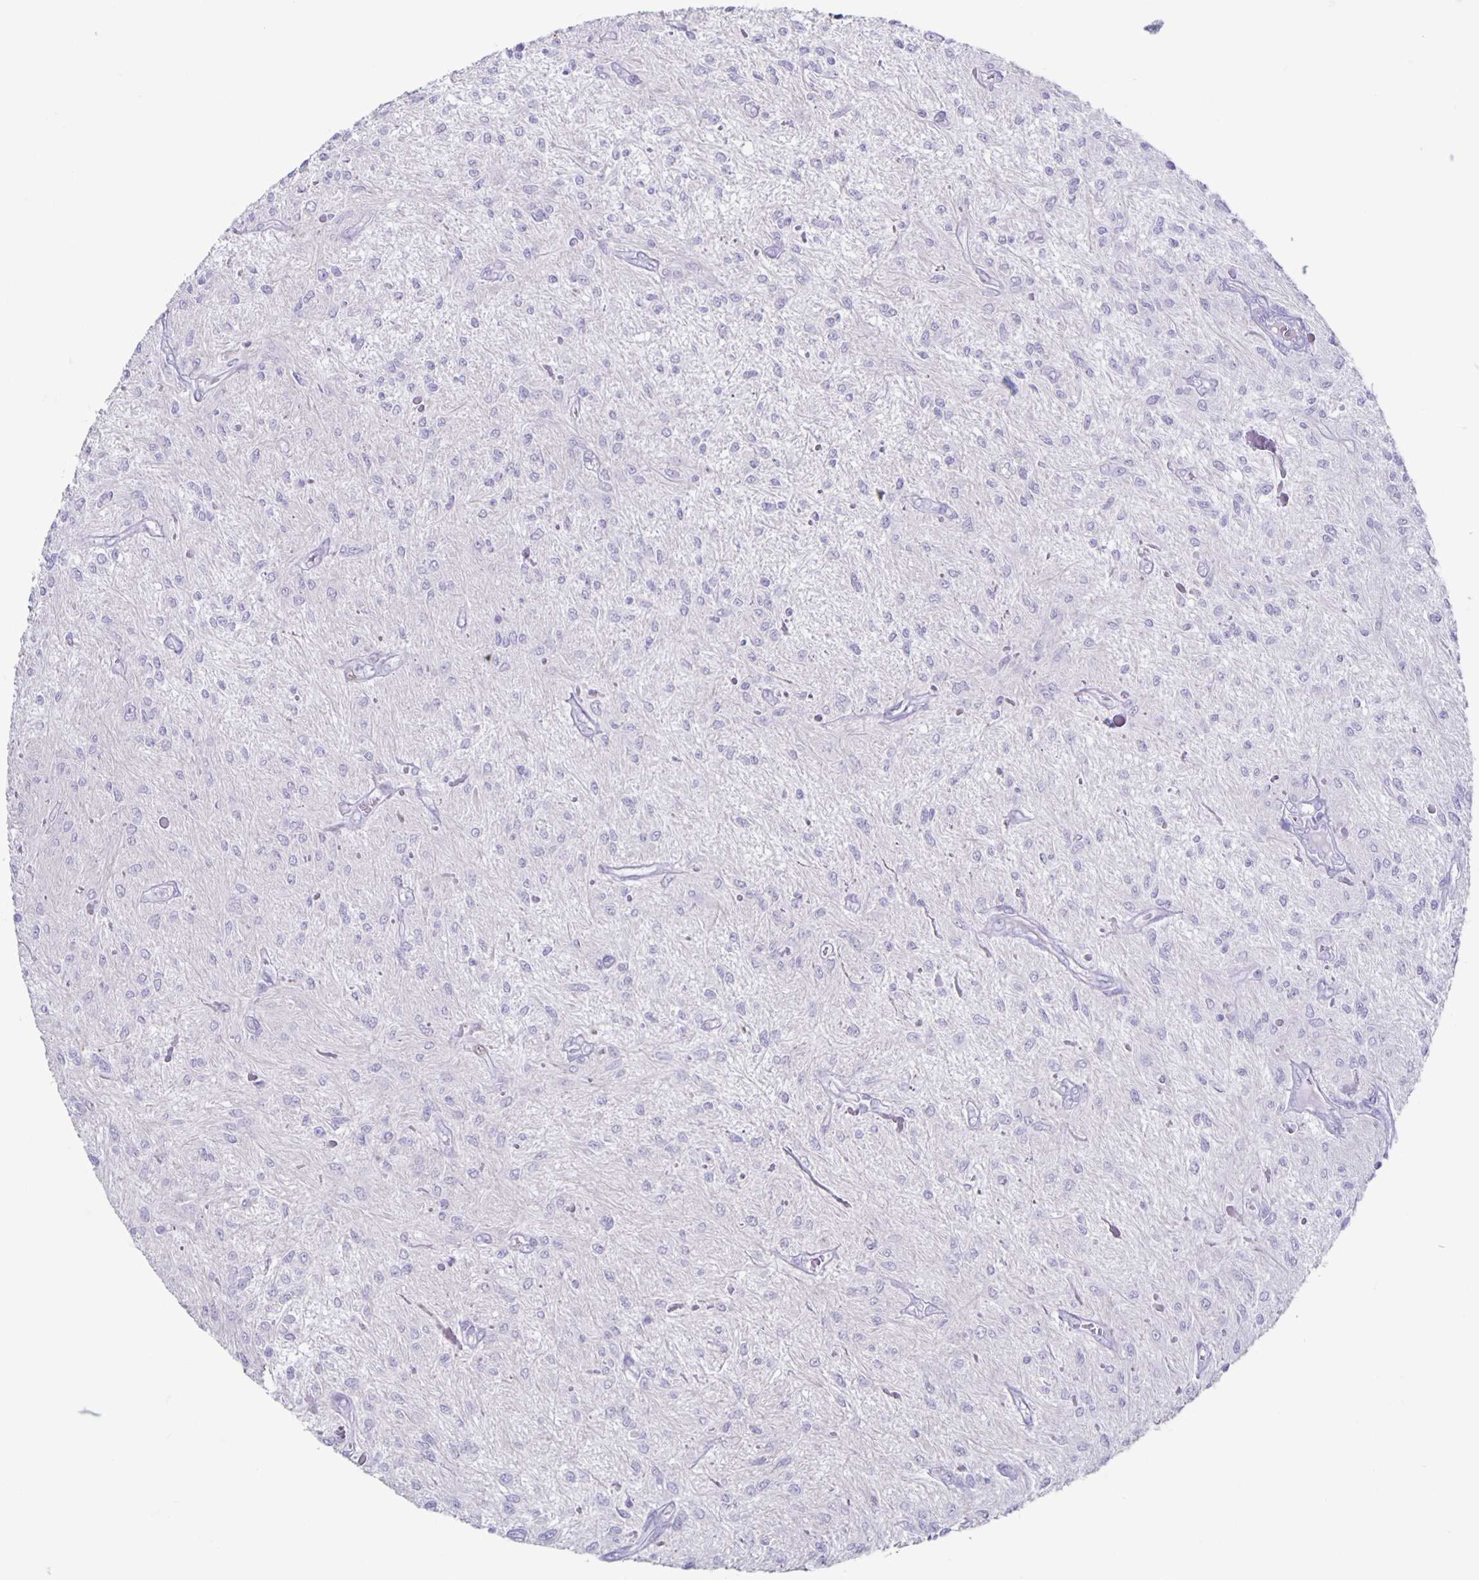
{"staining": {"intensity": "negative", "quantity": "none", "location": "none"}, "tissue": "glioma", "cell_type": "Tumor cells", "image_type": "cancer", "snomed": [{"axis": "morphology", "description": "Glioma, malignant, Low grade"}, {"axis": "topography", "description": "Cerebellum"}], "caption": "Immunohistochemical staining of glioma displays no significant positivity in tumor cells.", "gene": "CT45A5", "patient": {"sex": "female", "age": 14}}